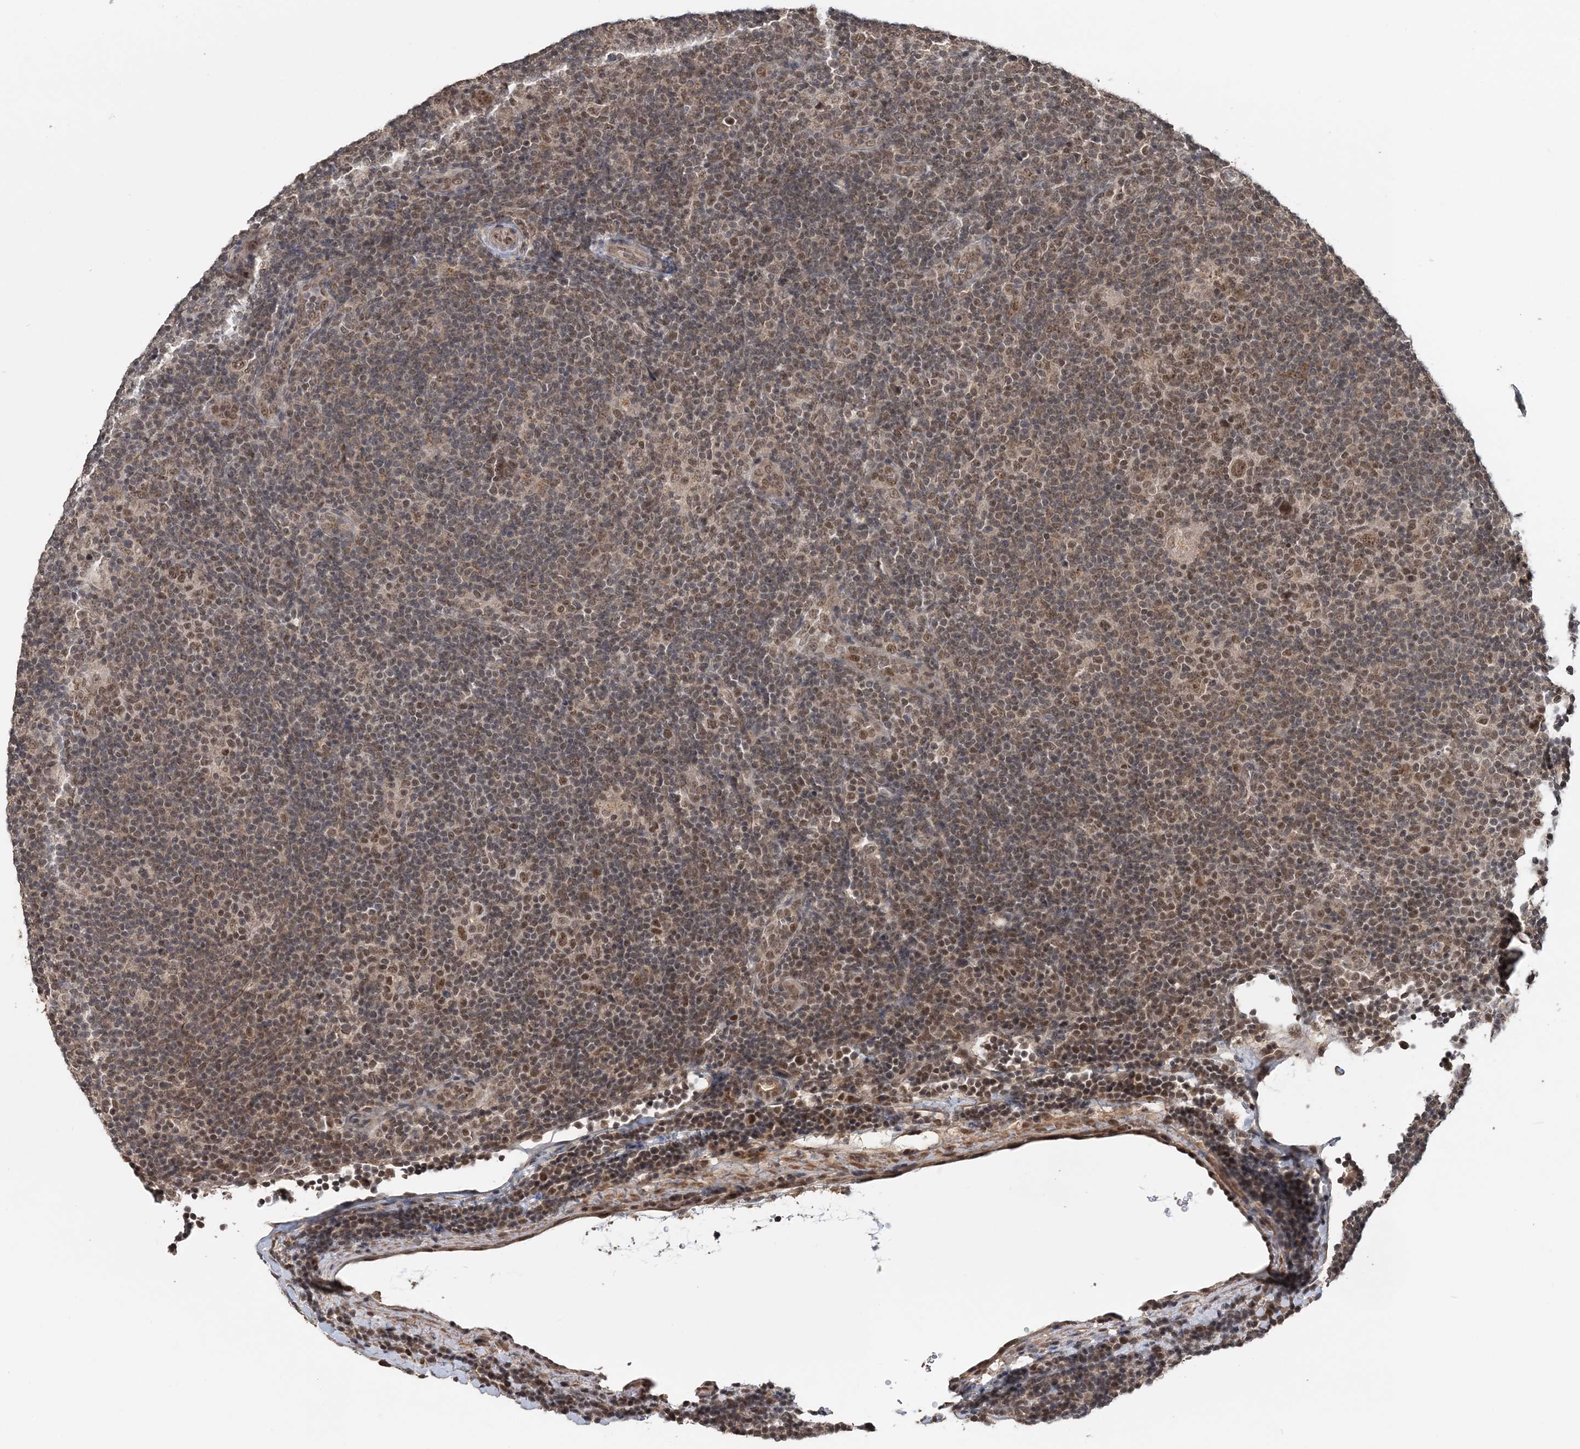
{"staining": {"intensity": "moderate", "quantity": ">75%", "location": "nuclear"}, "tissue": "lymphoma", "cell_type": "Tumor cells", "image_type": "cancer", "snomed": [{"axis": "morphology", "description": "Hodgkin's disease, NOS"}, {"axis": "topography", "description": "Lymph node"}], "caption": "Protein staining reveals moderate nuclear expression in approximately >75% of tumor cells in Hodgkin's disease.", "gene": "TSHZ2", "patient": {"sex": "female", "age": 57}}